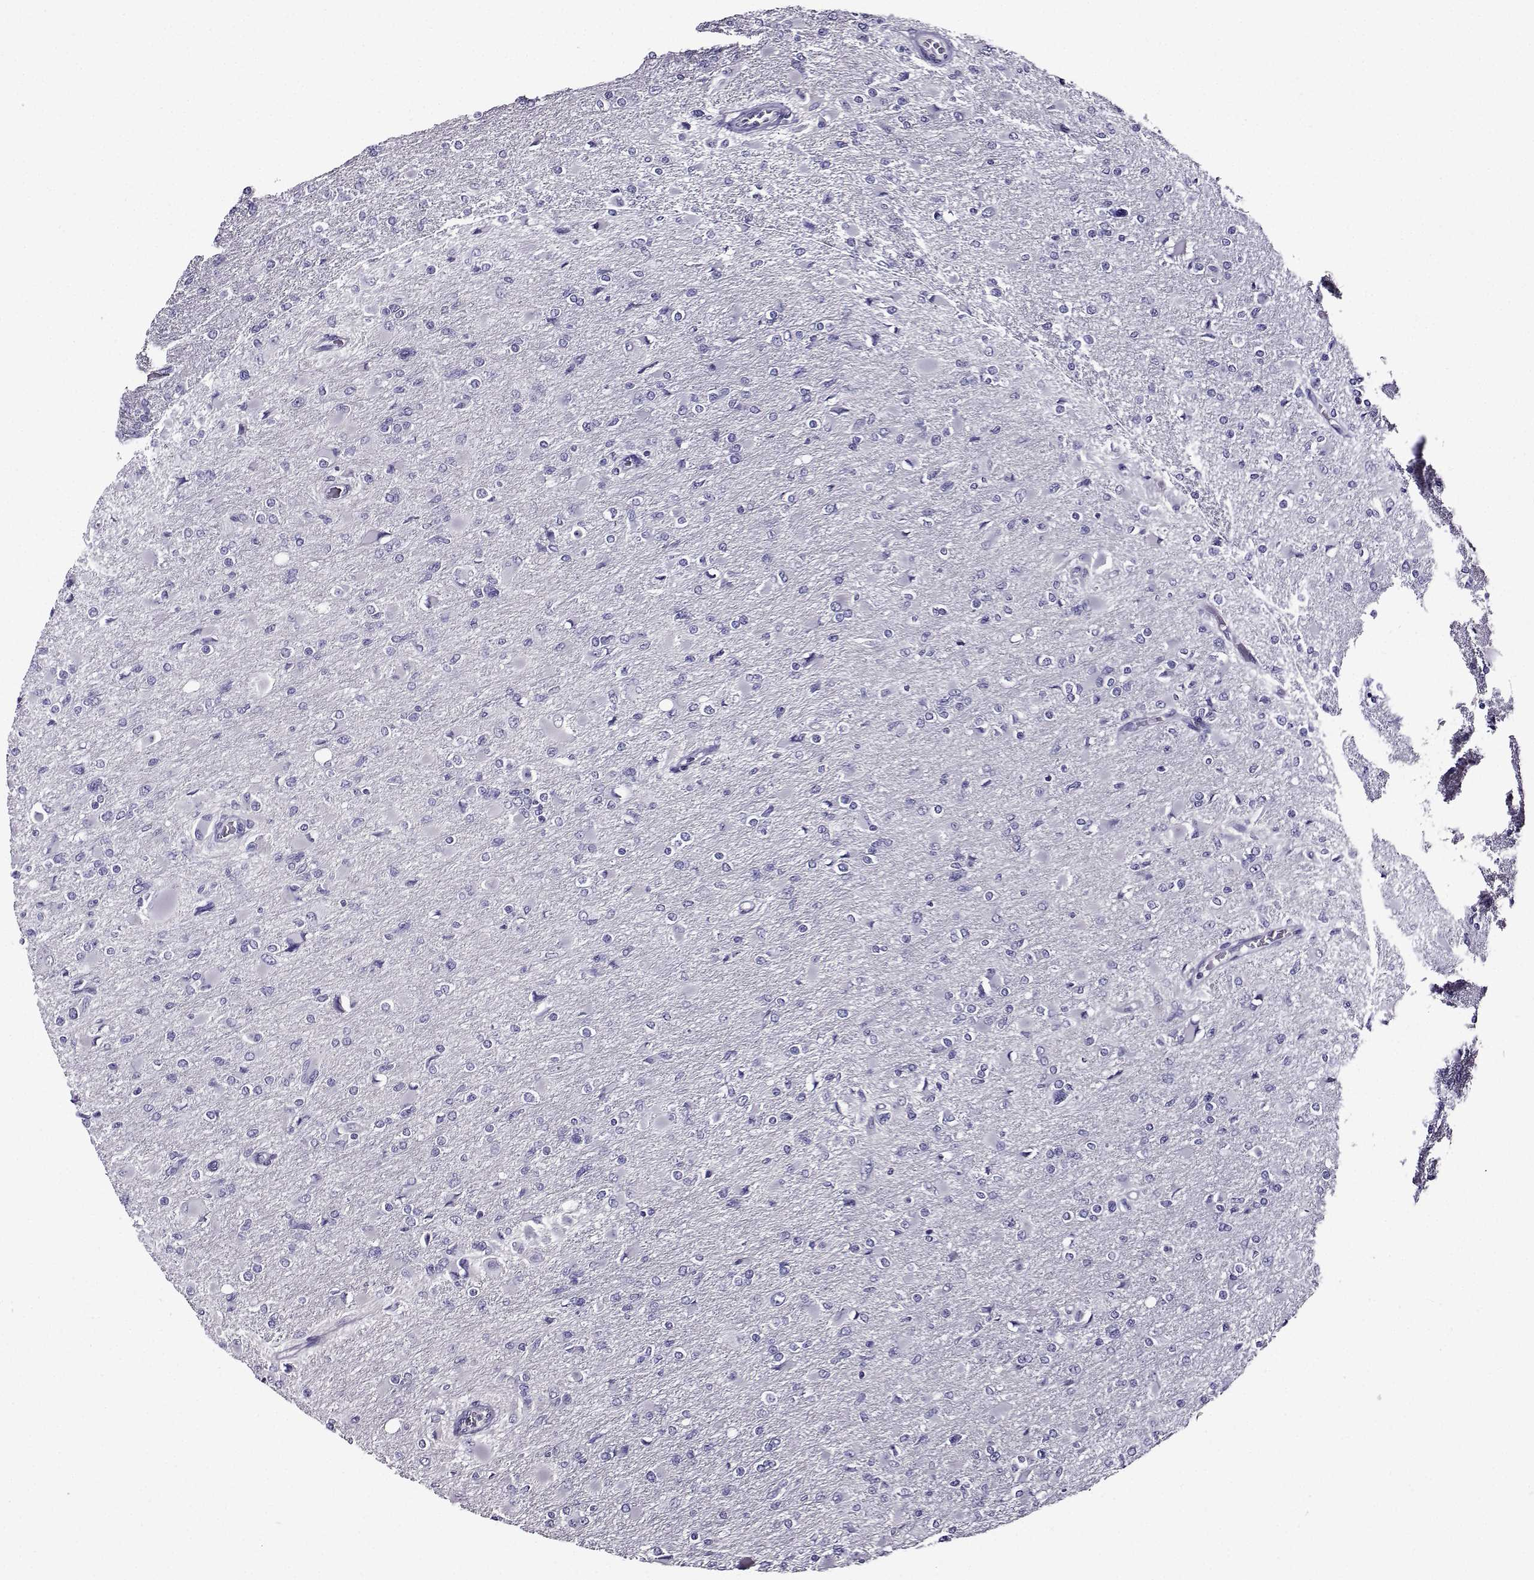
{"staining": {"intensity": "negative", "quantity": "none", "location": "none"}, "tissue": "glioma", "cell_type": "Tumor cells", "image_type": "cancer", "snomed": [{"axis": "morphology", "description": "Glioma, malignant, High grade"}, {"axis": "topography", "description": "Cerebral cortex"}], "caption": "A high-resolution photomicrograph shows immunohistochemistry staining of malignant glioma (high-grade), which displays no significant staining in tumor cells.", "gene": "TMEM266", "patient": {"sex": "female", "age": 36}}